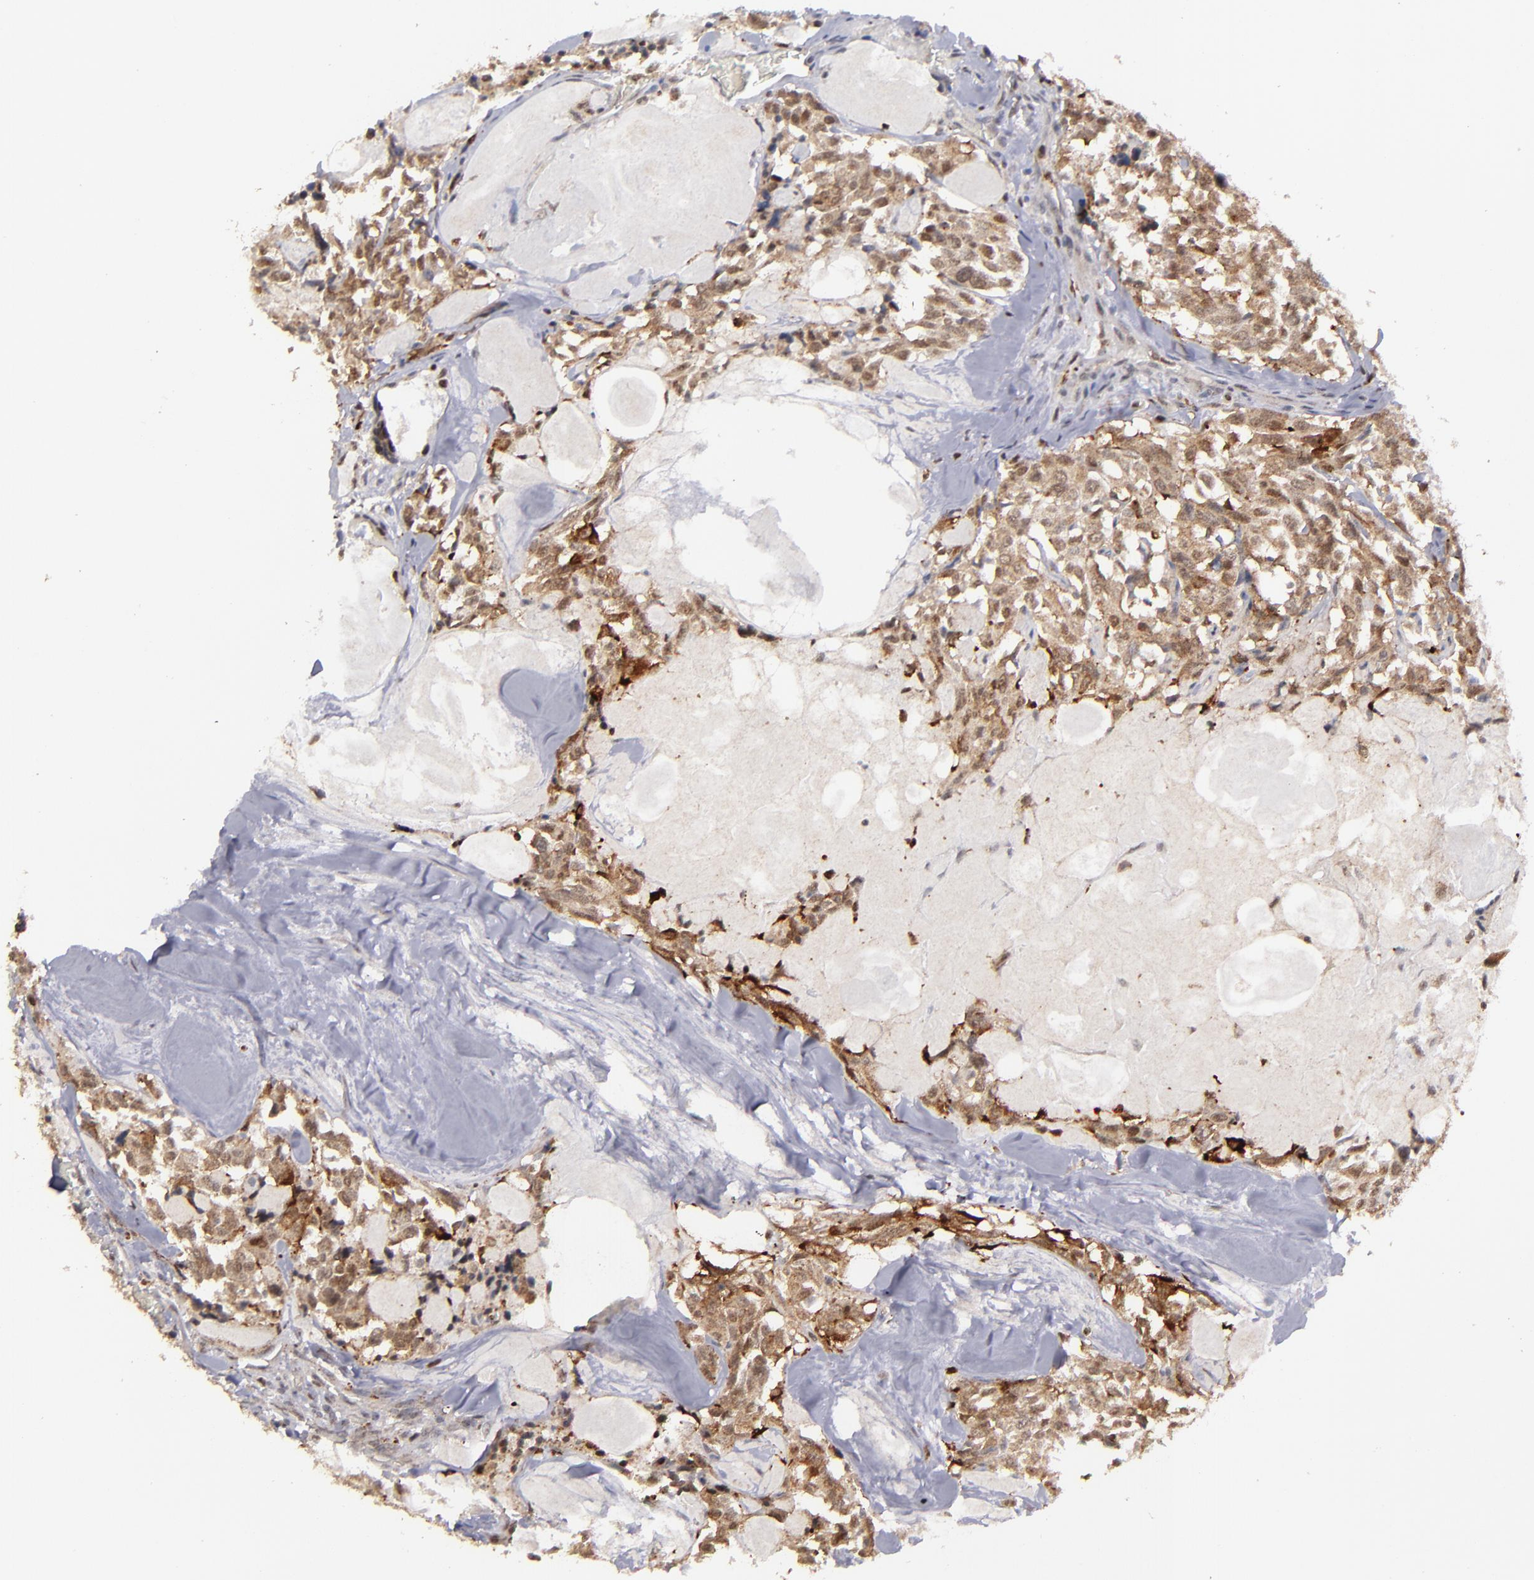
{"staining": {"intensity": "strong", "quantity": ">75%", "location": "cytoplasmic/membranous,nuclear"}, "tissue": "thyroid cancer", "cell_type": "Tumor cells", "image_type": "cancer", "snomed": [{"axis": "morphology", "description": "Carcinoma, NOS"}, {"axis": "morphology", "description": "Carcinoid, malignant, NOS"}, {"axis": "topography", "description": "Thyroid gland"}], "caption": "Protein expression analysis of human carcinoma (thyroid) reveals strong cytoplasmic/membranous and nuclear expression in about >75% of tumor cells. Immunohistochemistry (ihc) stains the protein of interest in brown and the nuclei are stained blue.", "gene": "RREB1", "patient": {"sex": "male", "age": 33}}